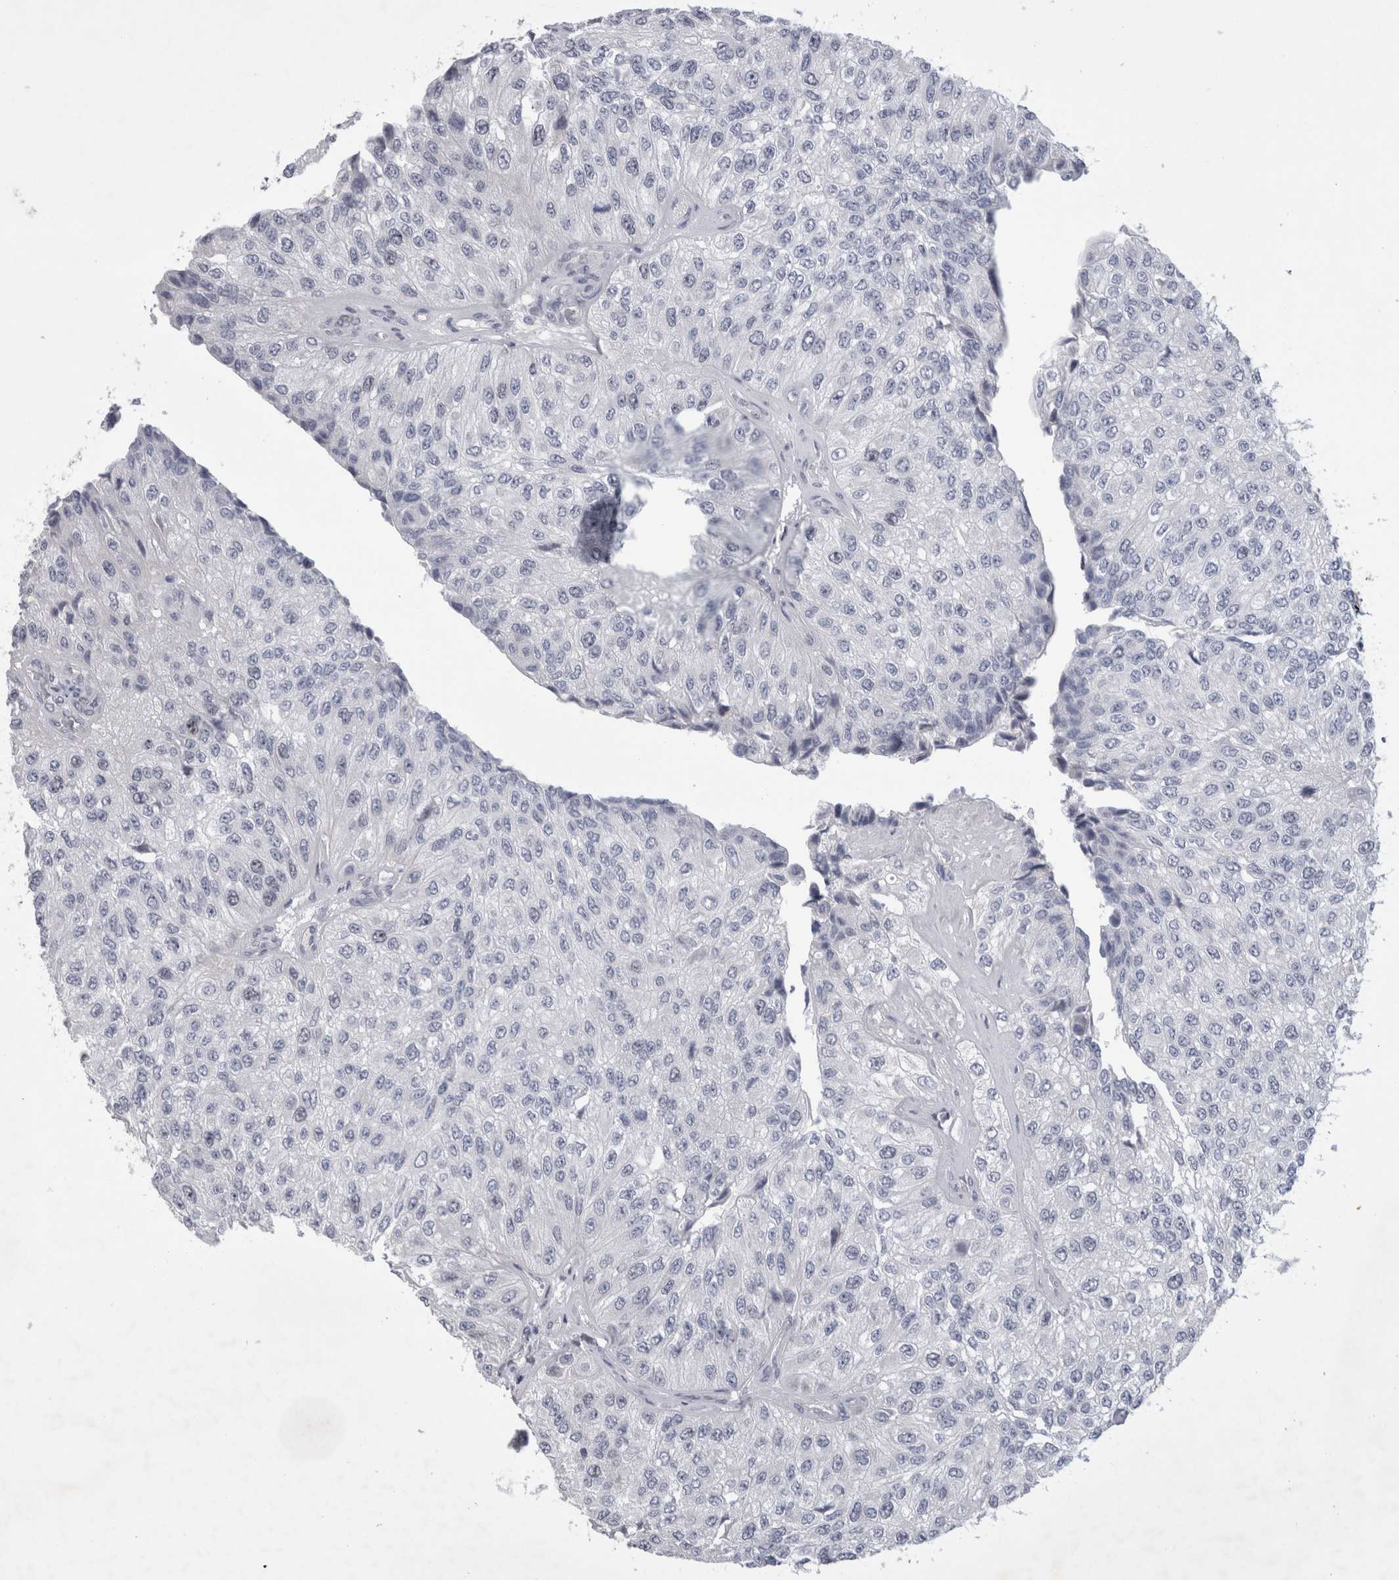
{"staining": {"intensity": "negative", "quantity": "none", "location": "none"}, "tissue": "urothelial cancer", "cell_type": "Tumor cells", "image_type": "cancer", "snomed": [{"axis": "morphology", "description": "Urothelial carcinoma, High grade"}, {"axis": "topography", "description": "Kidney"}, {"axis": "topography", "description": "Urinary bladder"}], "caption": "The photomicrograph shows no significant staining in tumor cells of urothelial carcinoma (high-grade). The staining is performed using DAB brown chromogen with nuclei counter-stained in using hematoxylin.", "gene": "KIF18B", "patient": {"sex": "male", "age": 77}}